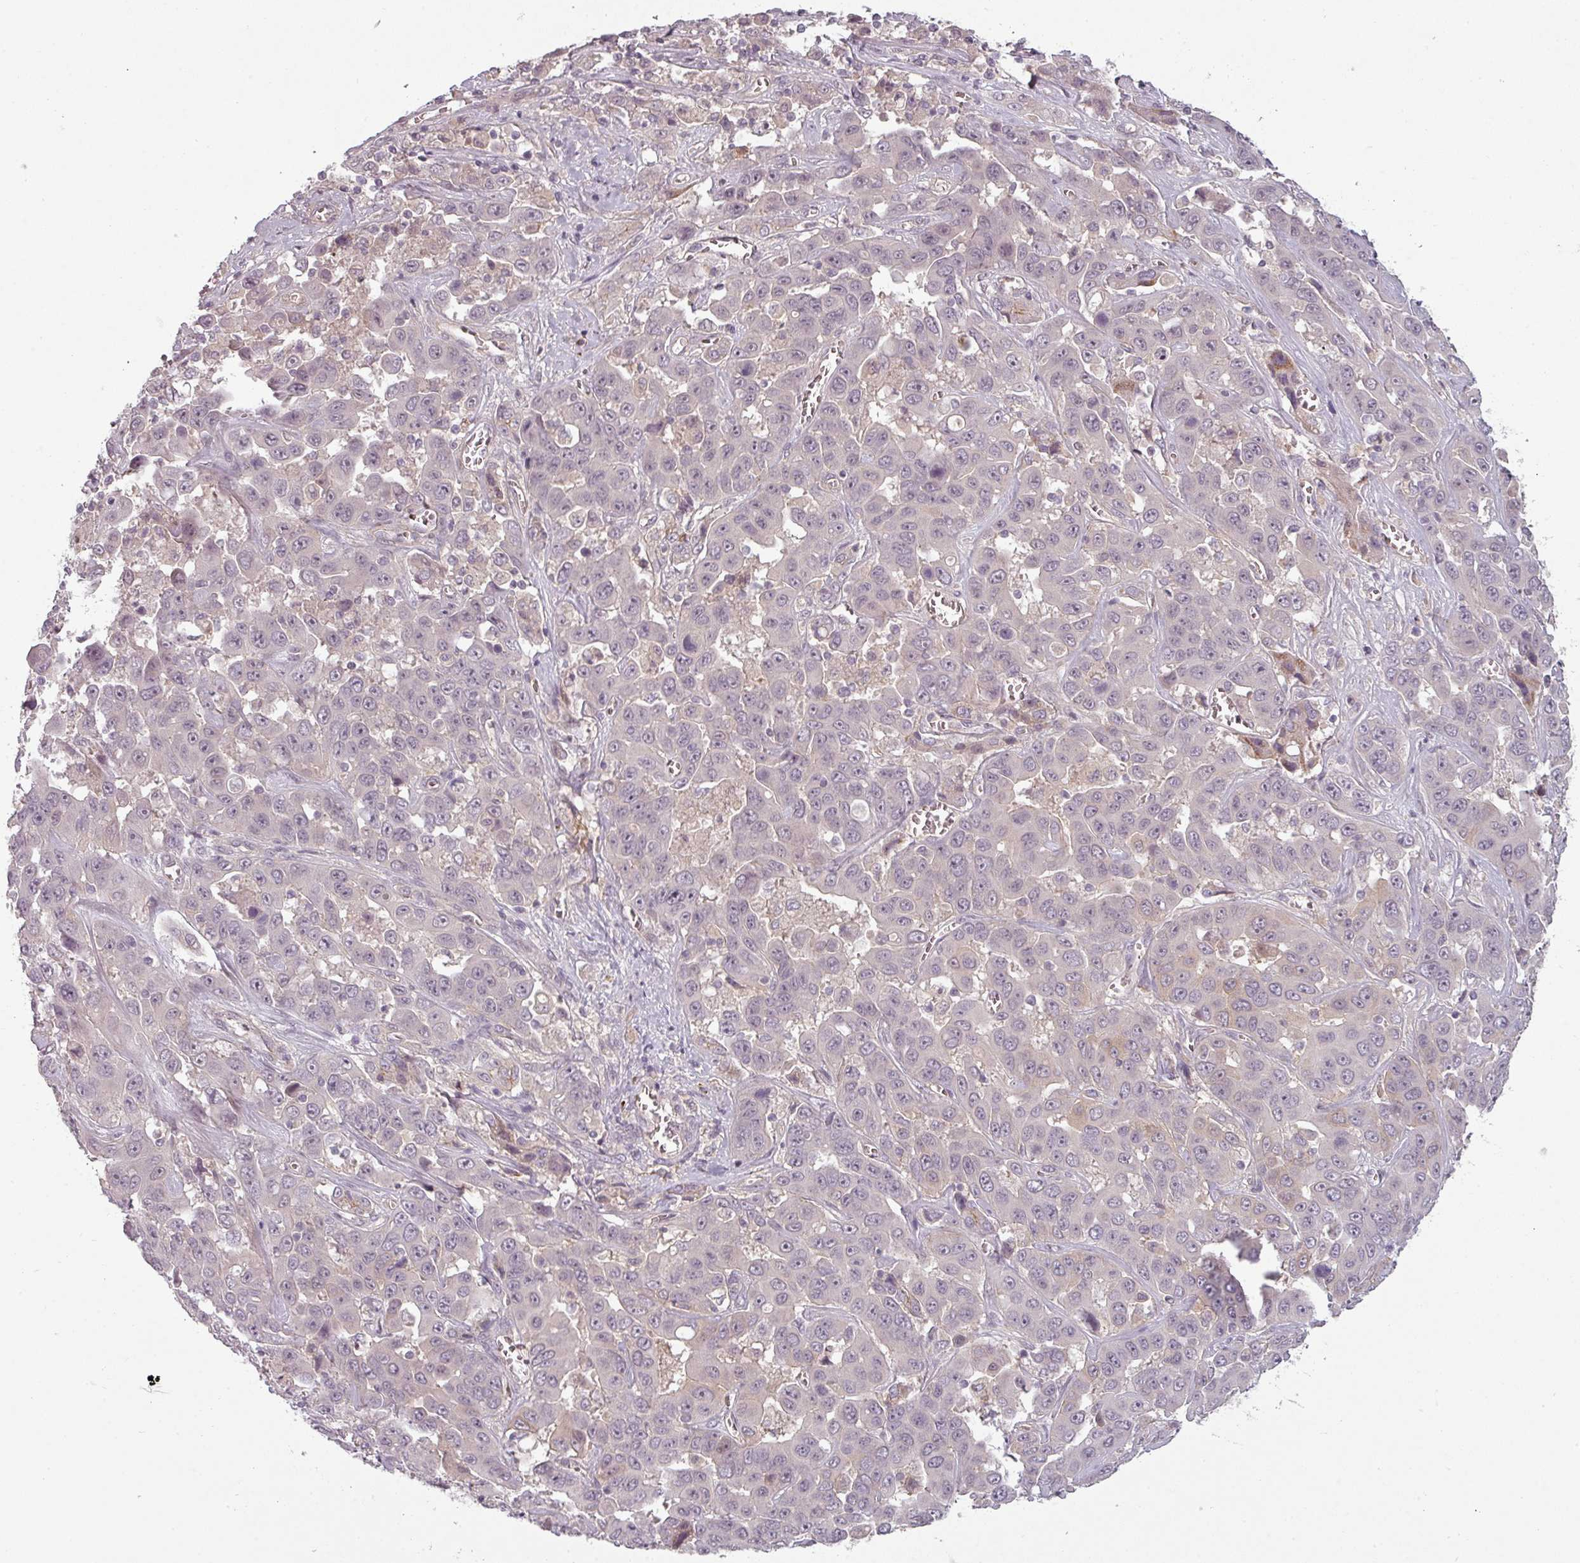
{"staining": {"intensity": "negative", "quantity": "none", "location": "none"}, "tissue": "liver cancer", "cell_type": "Tumor cells", "image_type": "cancer", "snomed": [{"axis": "morphology", "description": "Cholangiocarcinoma"}, {"axis": "topography", "description": "Liver"}], "caption": "IHC micrograph of neoplastic tissue: human liver cholangiocarcinoma stained with DAB displays no significant protein expression in tumor cells.", "gene": "SLC16A9", "patient": {"sex": "female", "age": 52}}